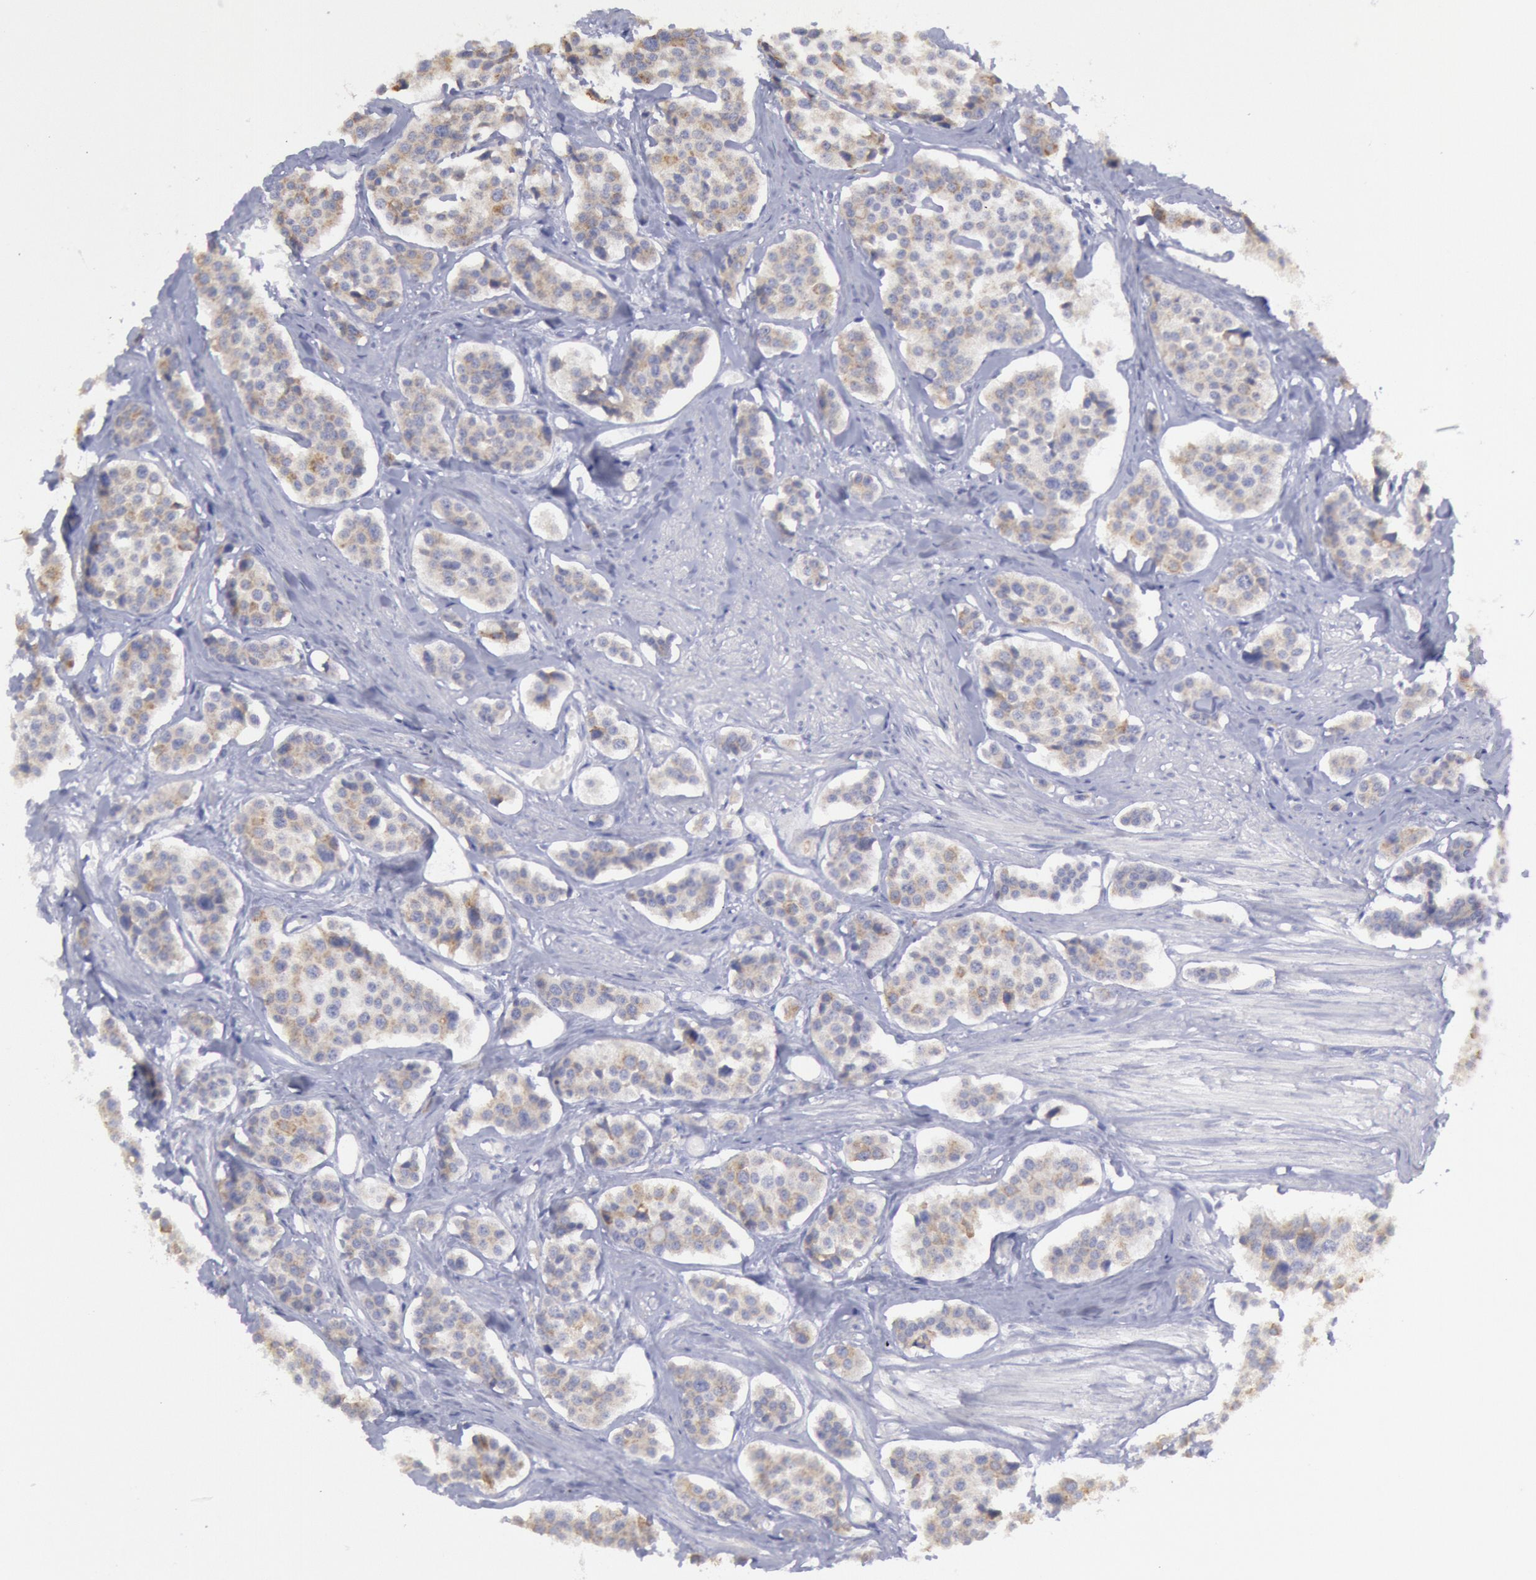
{"staining": {"intensity": "negative", "quantity": "none", "location": "none"}, "tissue": "carcinoid", "cell_type": "Tumor cells", "image_type": "cancer", "snomed": [{"axis": "morphology", "description": "Carcinoid, malignant, NOS"}, {"axis": "topography", "description": "Small intestine"}], "caption": "Tumor cells show no significant protein staining in carcinoid (malignant). Brightfield microscopy of immunohistochemistry (IHC) stained with DAB (3,3'-diaminobenzidine) (brown) and hematoxylin (blue), captured at high magnification.", "gene": "MYH7", "patient": {"sex": "male", "age": 60}}